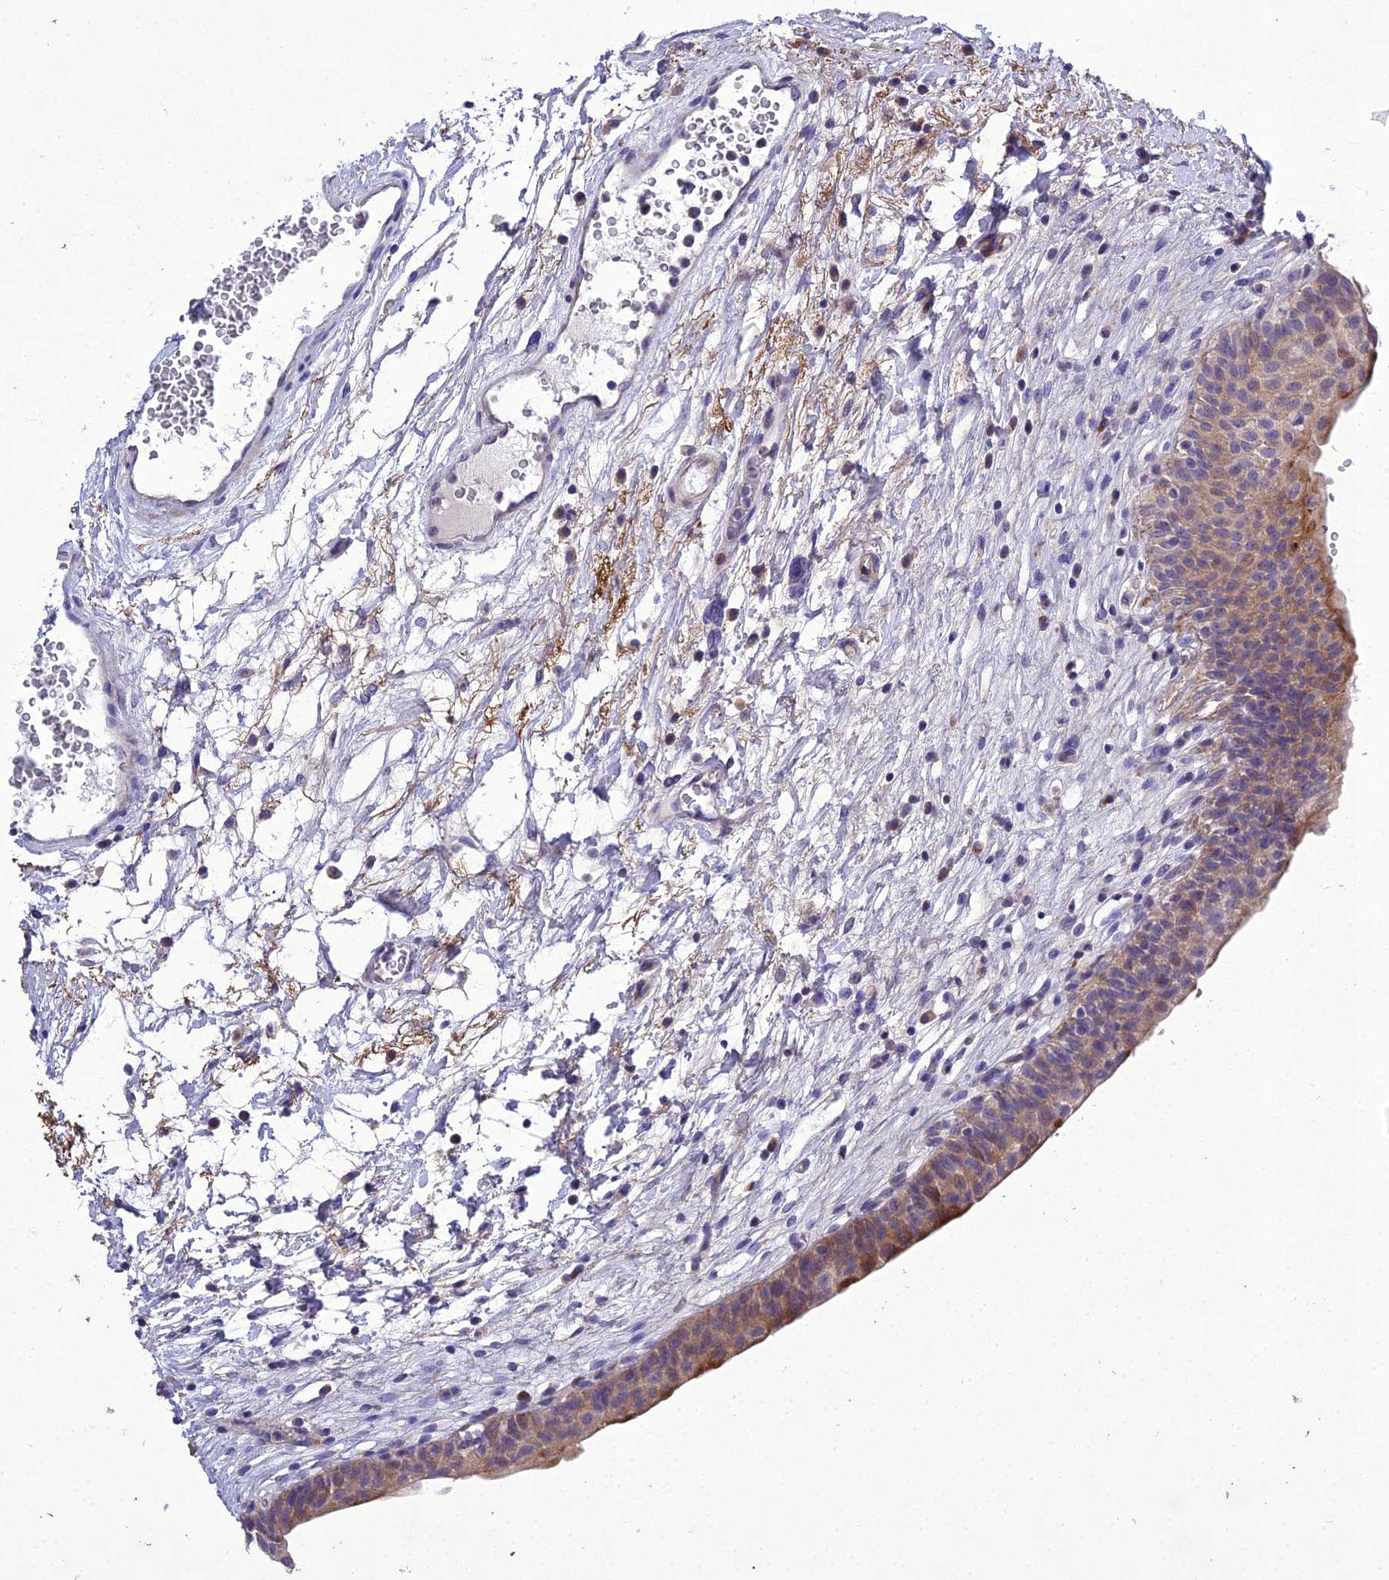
{"staining": {"intensity": "moderate", "quantity": "<25%", "location": "cytoplasmic/membranous"}, "tissue": "urinary bladder", "cell_type": "Urothelial cells", "image_type": "normal", "snomed": [{"axis": "morphology", "description": "Normal tissue, NOS"}, {"axis": "topography", "description": "Urinary bladder"}], "caption": "Brown immunohistochemical staining in normal urinary bladder demonstrates moderate cytoplasmic/membranous expression in approximately <25% of urothelial cells.", "gene": "ADIPOR2", "patient": {"sex": "male", "age": 83}}